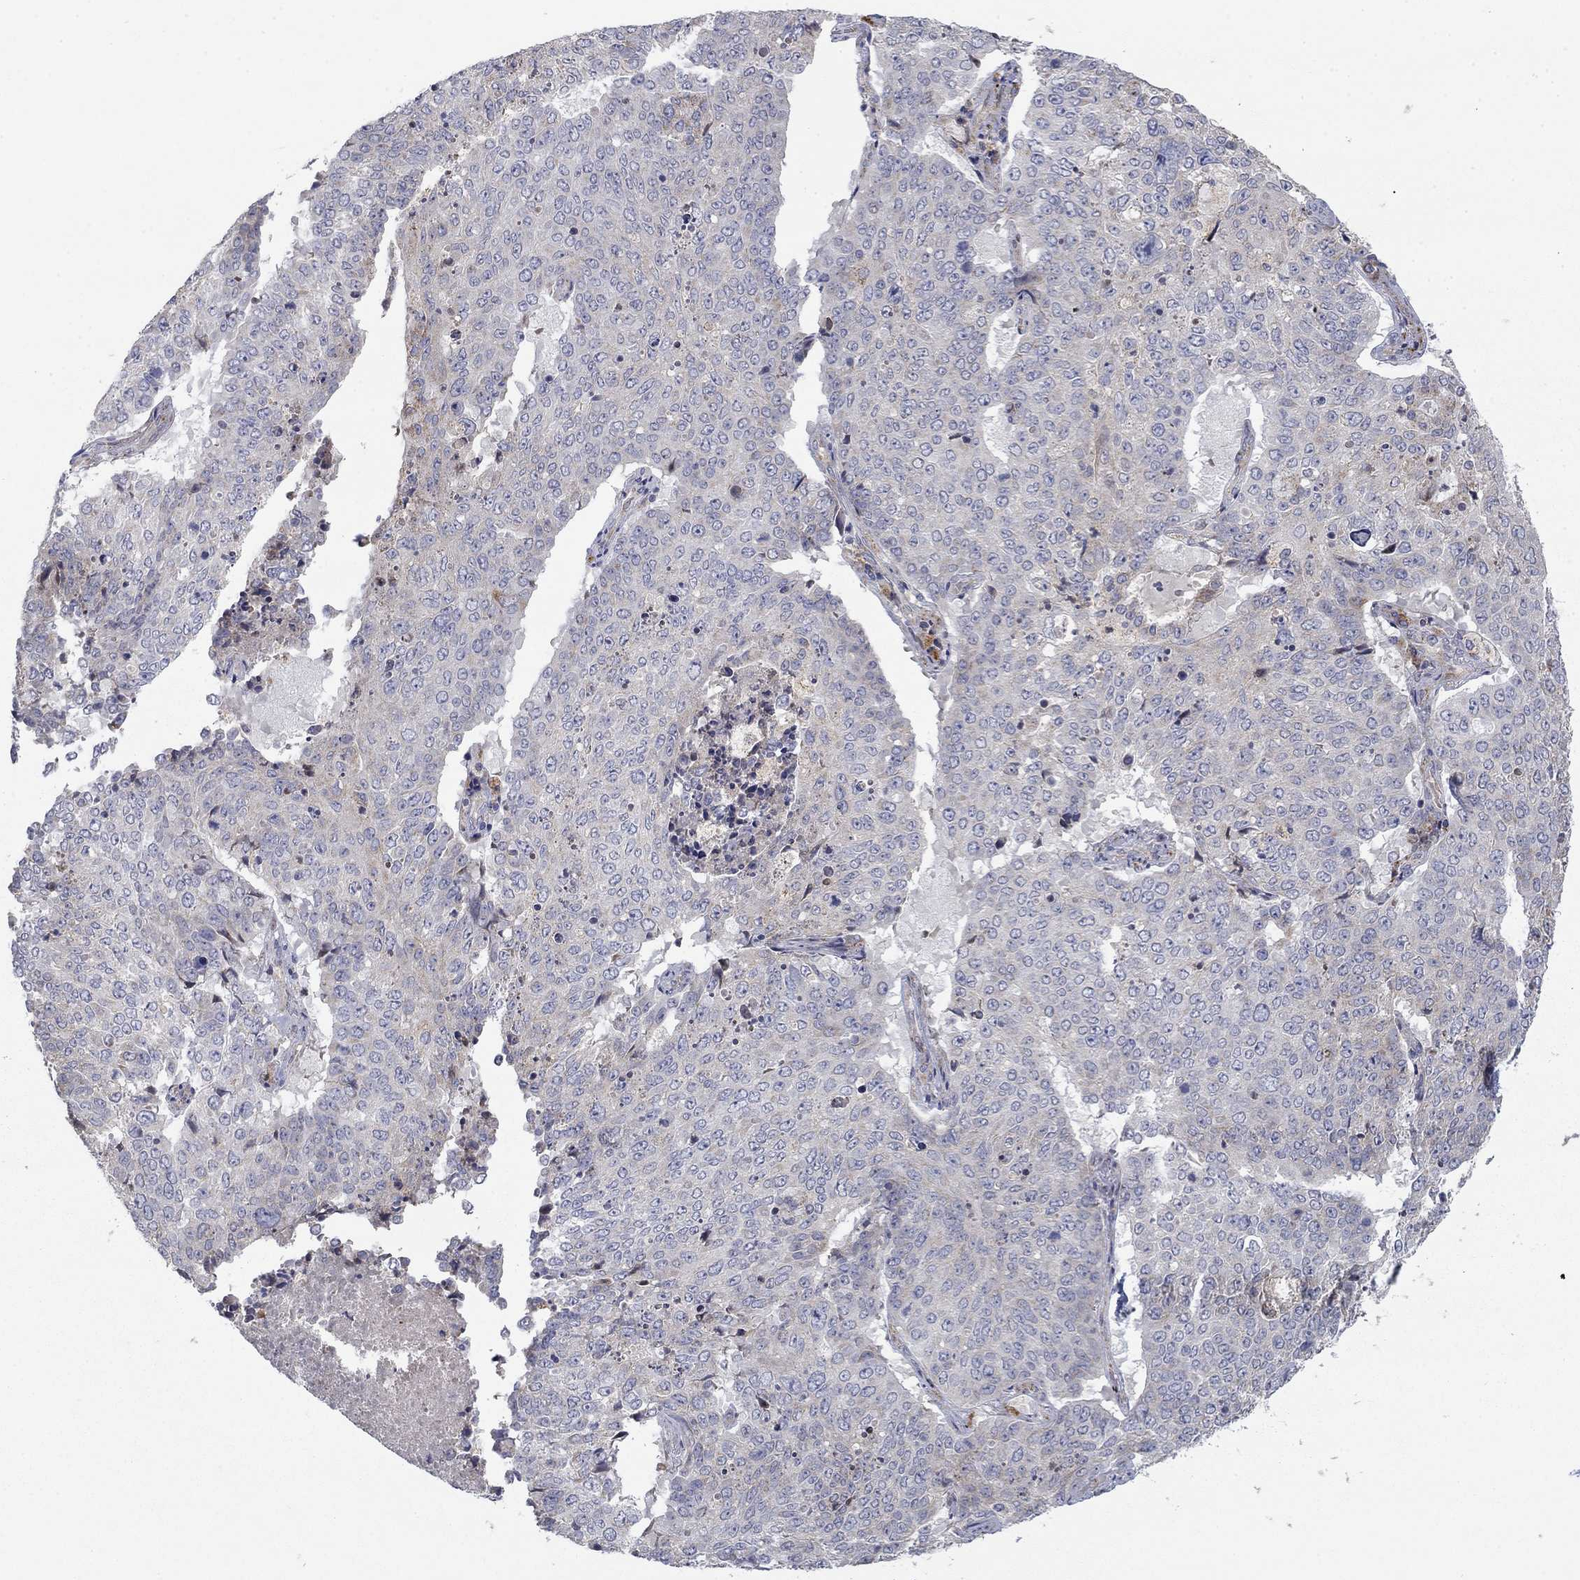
{"staining": {"intensity": "negative", "quantity": "none", "location": "none"}, "tissue": "lung cancer", "cell_type": "Tumor cells", "image_type": "cancer", "snomed": [{"axis": "morphology", "description": "Normal tissue, NOS"}, {"axis": "morphology", "description": "Squamous cell carcinoma, NOS"}, {"axis": "topography", "description": "Bronchus"}, {"axis": "topography", "description": "Lung"}], "caption": "DAB immunohistochemical staining of human lung cancer exhibits no significant positivity in tumor cells.", "gene": "MMAA", "patient": {"sex": "male", "age": 64}}